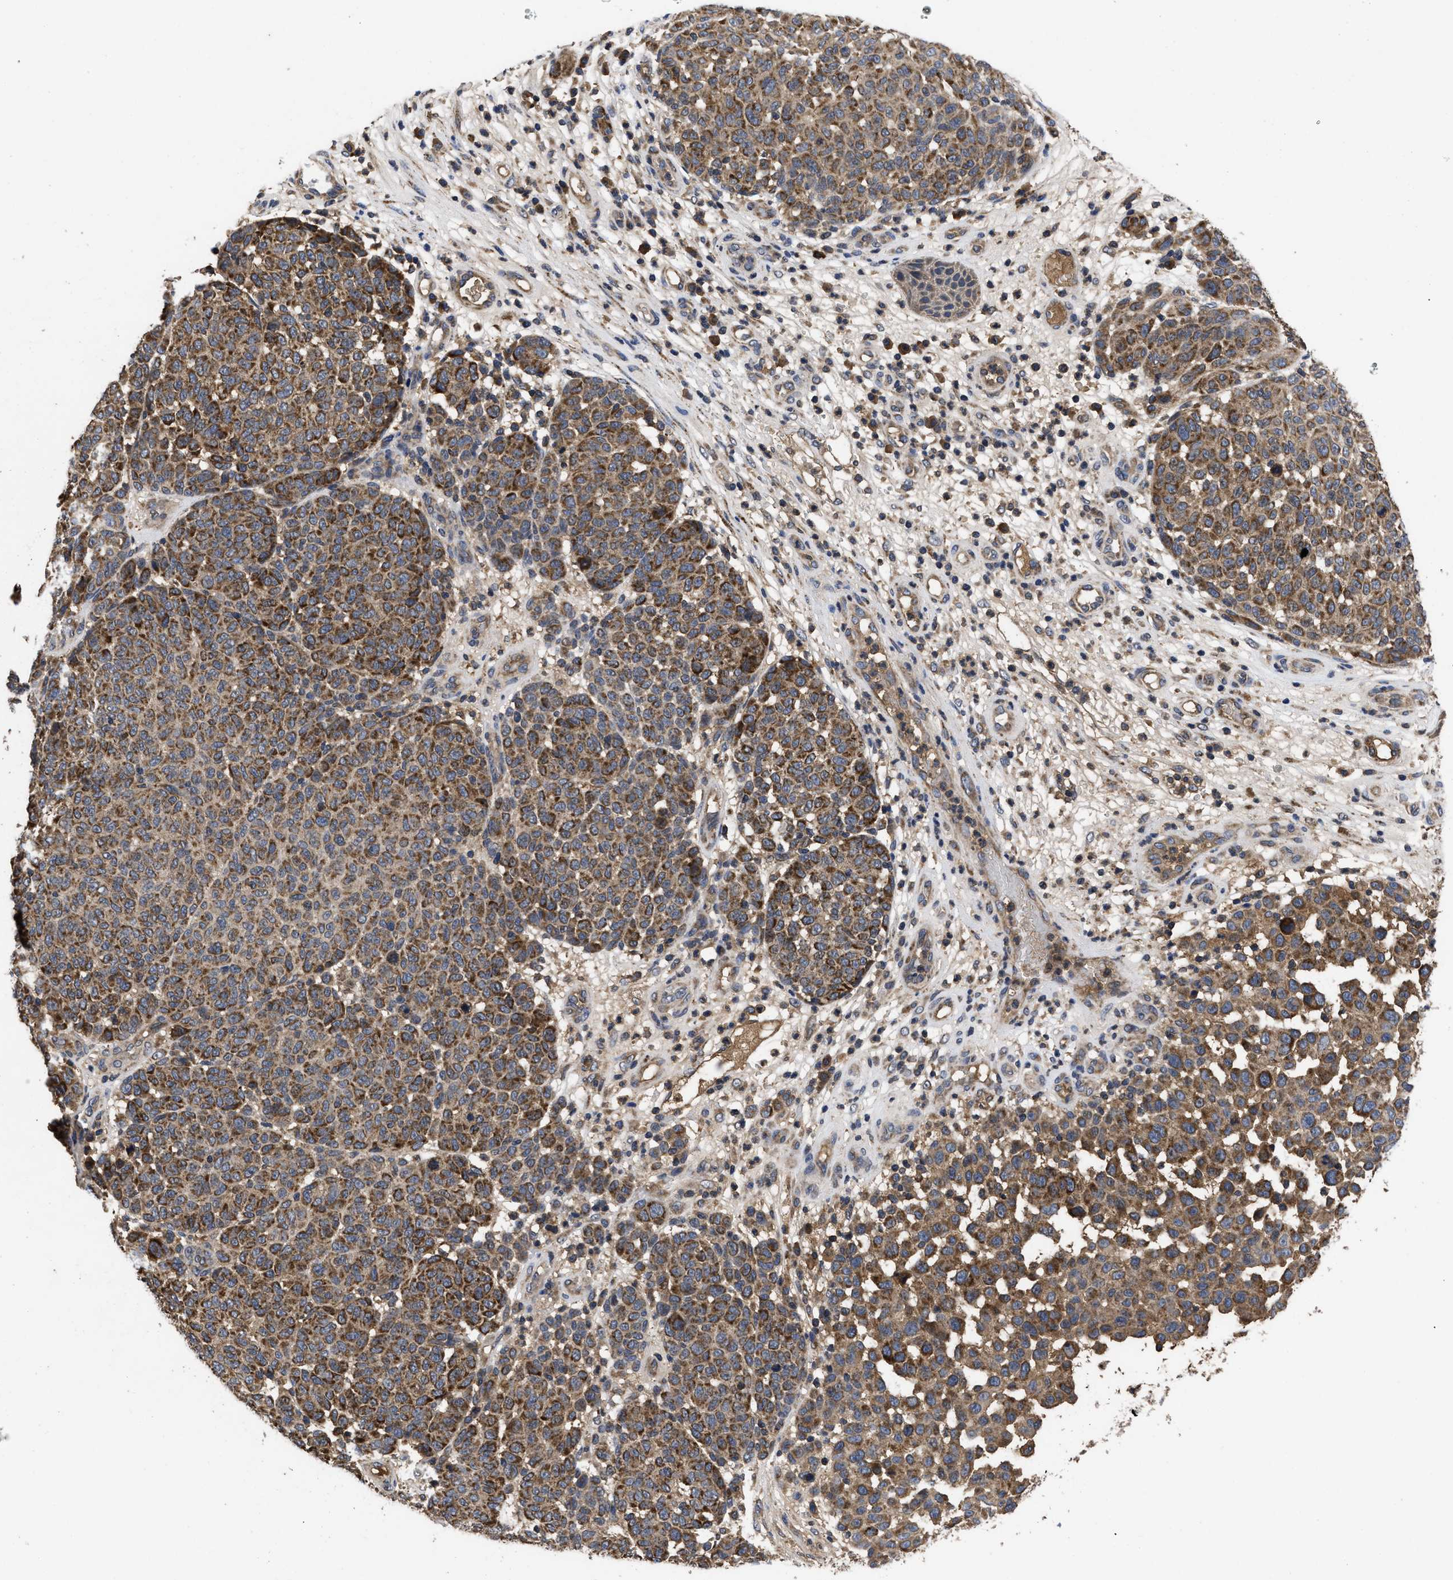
{"staining": {"intensity": "moderate", "quantity": ">75%", "location": "cytoplasmic/membranous"}, "tissue": "melanoma", "cell_type": "Tumor cells", "image_type": "cancer", "snomed": [{"axis": "morphology", "description": "Malignant melanoma, NOS"}, {"axis": "topography", "description": "Skin"}], "caption": "Immunohistochemistry (IHC) histopathology image of neoplastic tissue: human melanoma stained using immunohistochemistry reveals medium levels of moderate protein expression localized specifically in the cytoplasmic/membranous of tumor cells, appearing as a cytoplasmic/membranous brown color.", "gene": "LRRC3", "patient": {"sex": "male", "age": 59}}